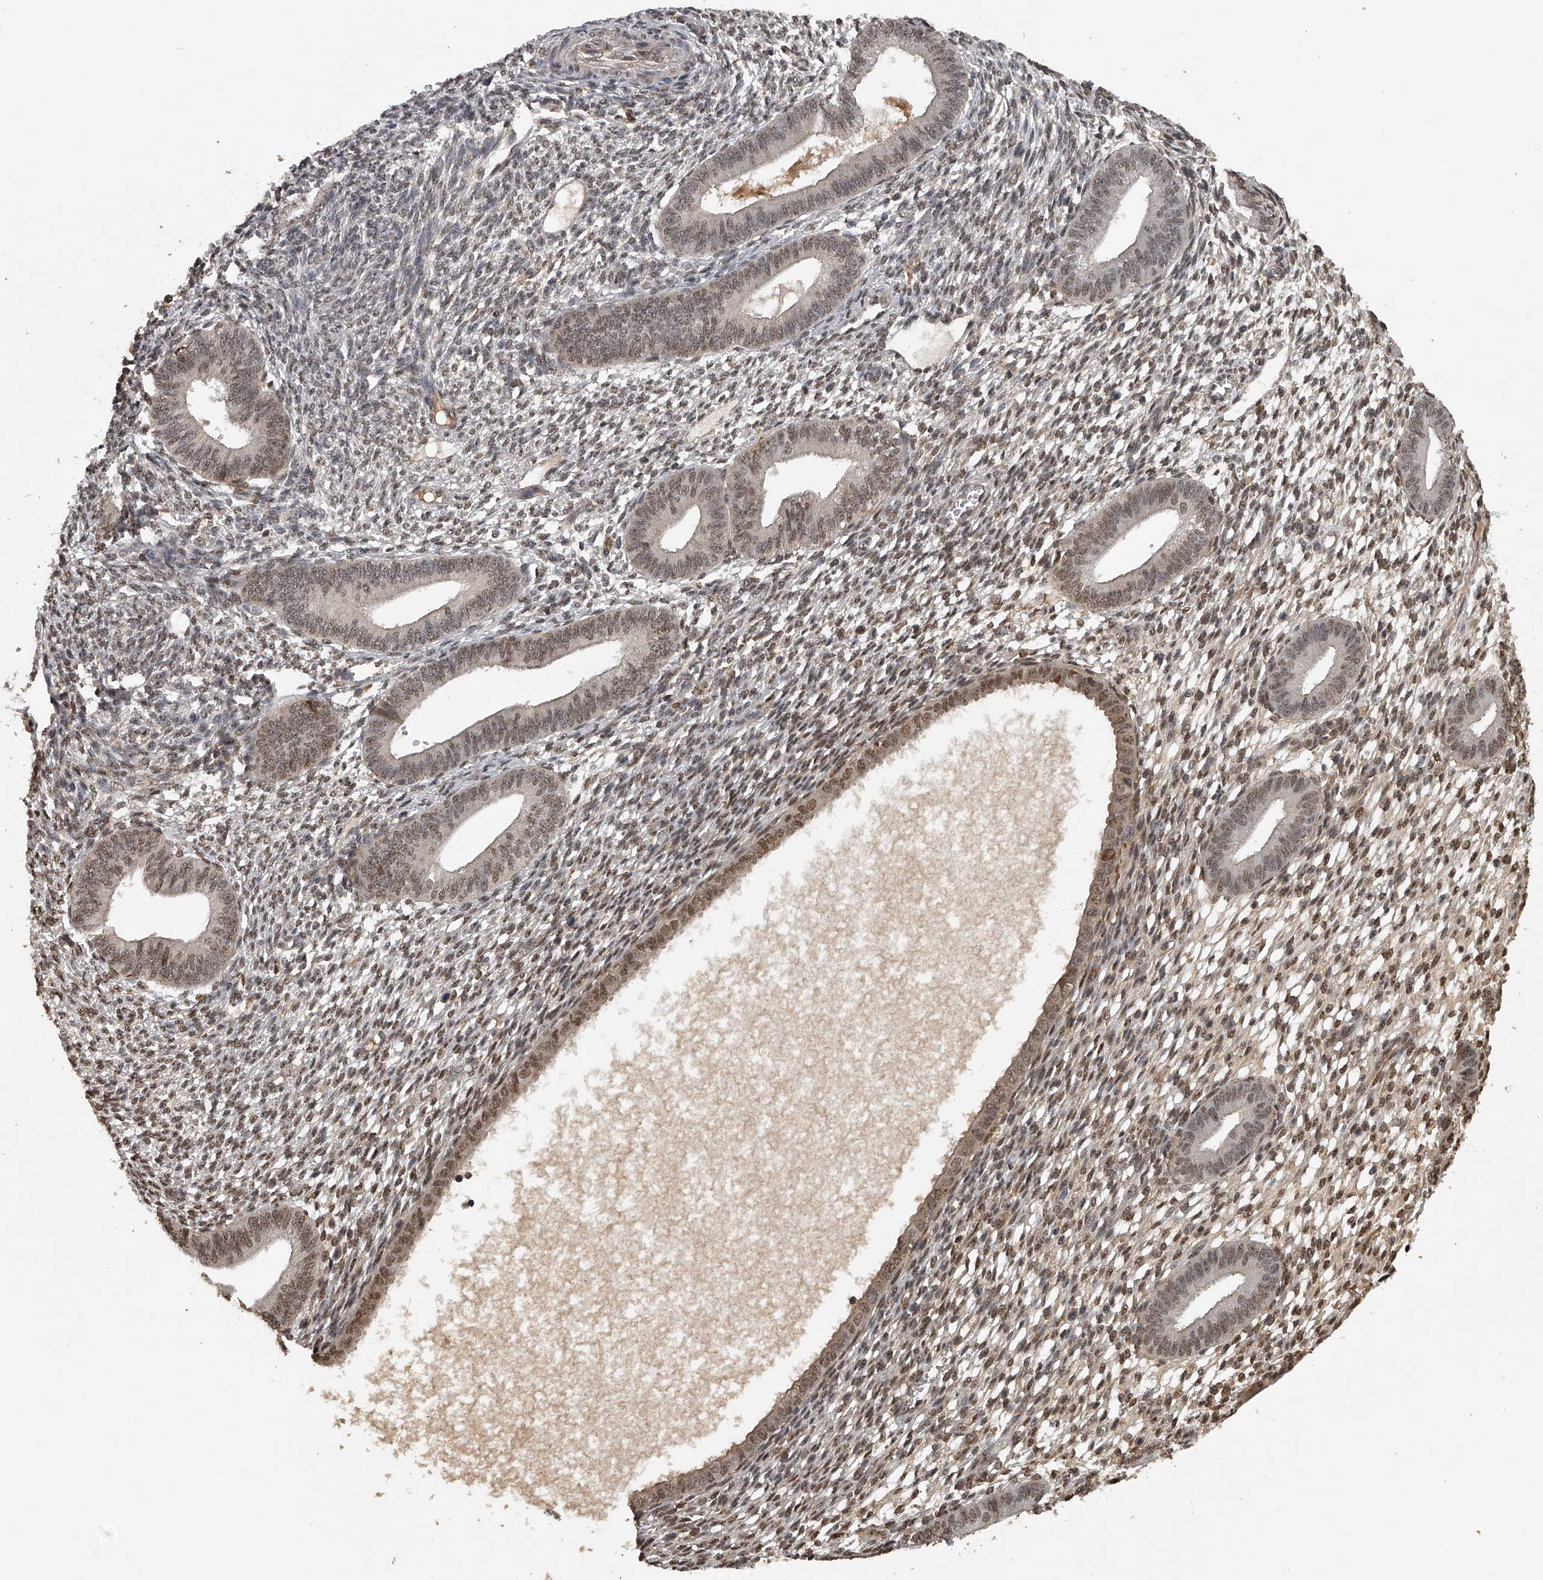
{"staining": {"intensity": "moderate", "quantity": "25%-75%", "location": "nuclear"}, "tissue": "endometrium", "cell_type": "Cells in endometrial stroma", "image_type": "normal", "snomed": [{"axis": "morphology", "description": "Normal tissue, NOS"}, {"axis": "topography", "description": "Endometrium"}], "caption": "High-power microscopy captured an immunohistochemistry micrograph of unremarkable endometrium, revealing moderate nuclear staining in about 25%-75% of cells in endometrial stroma.", "gene": "PLEKHG1", "patient": {"sex": "female", "age": 46}}